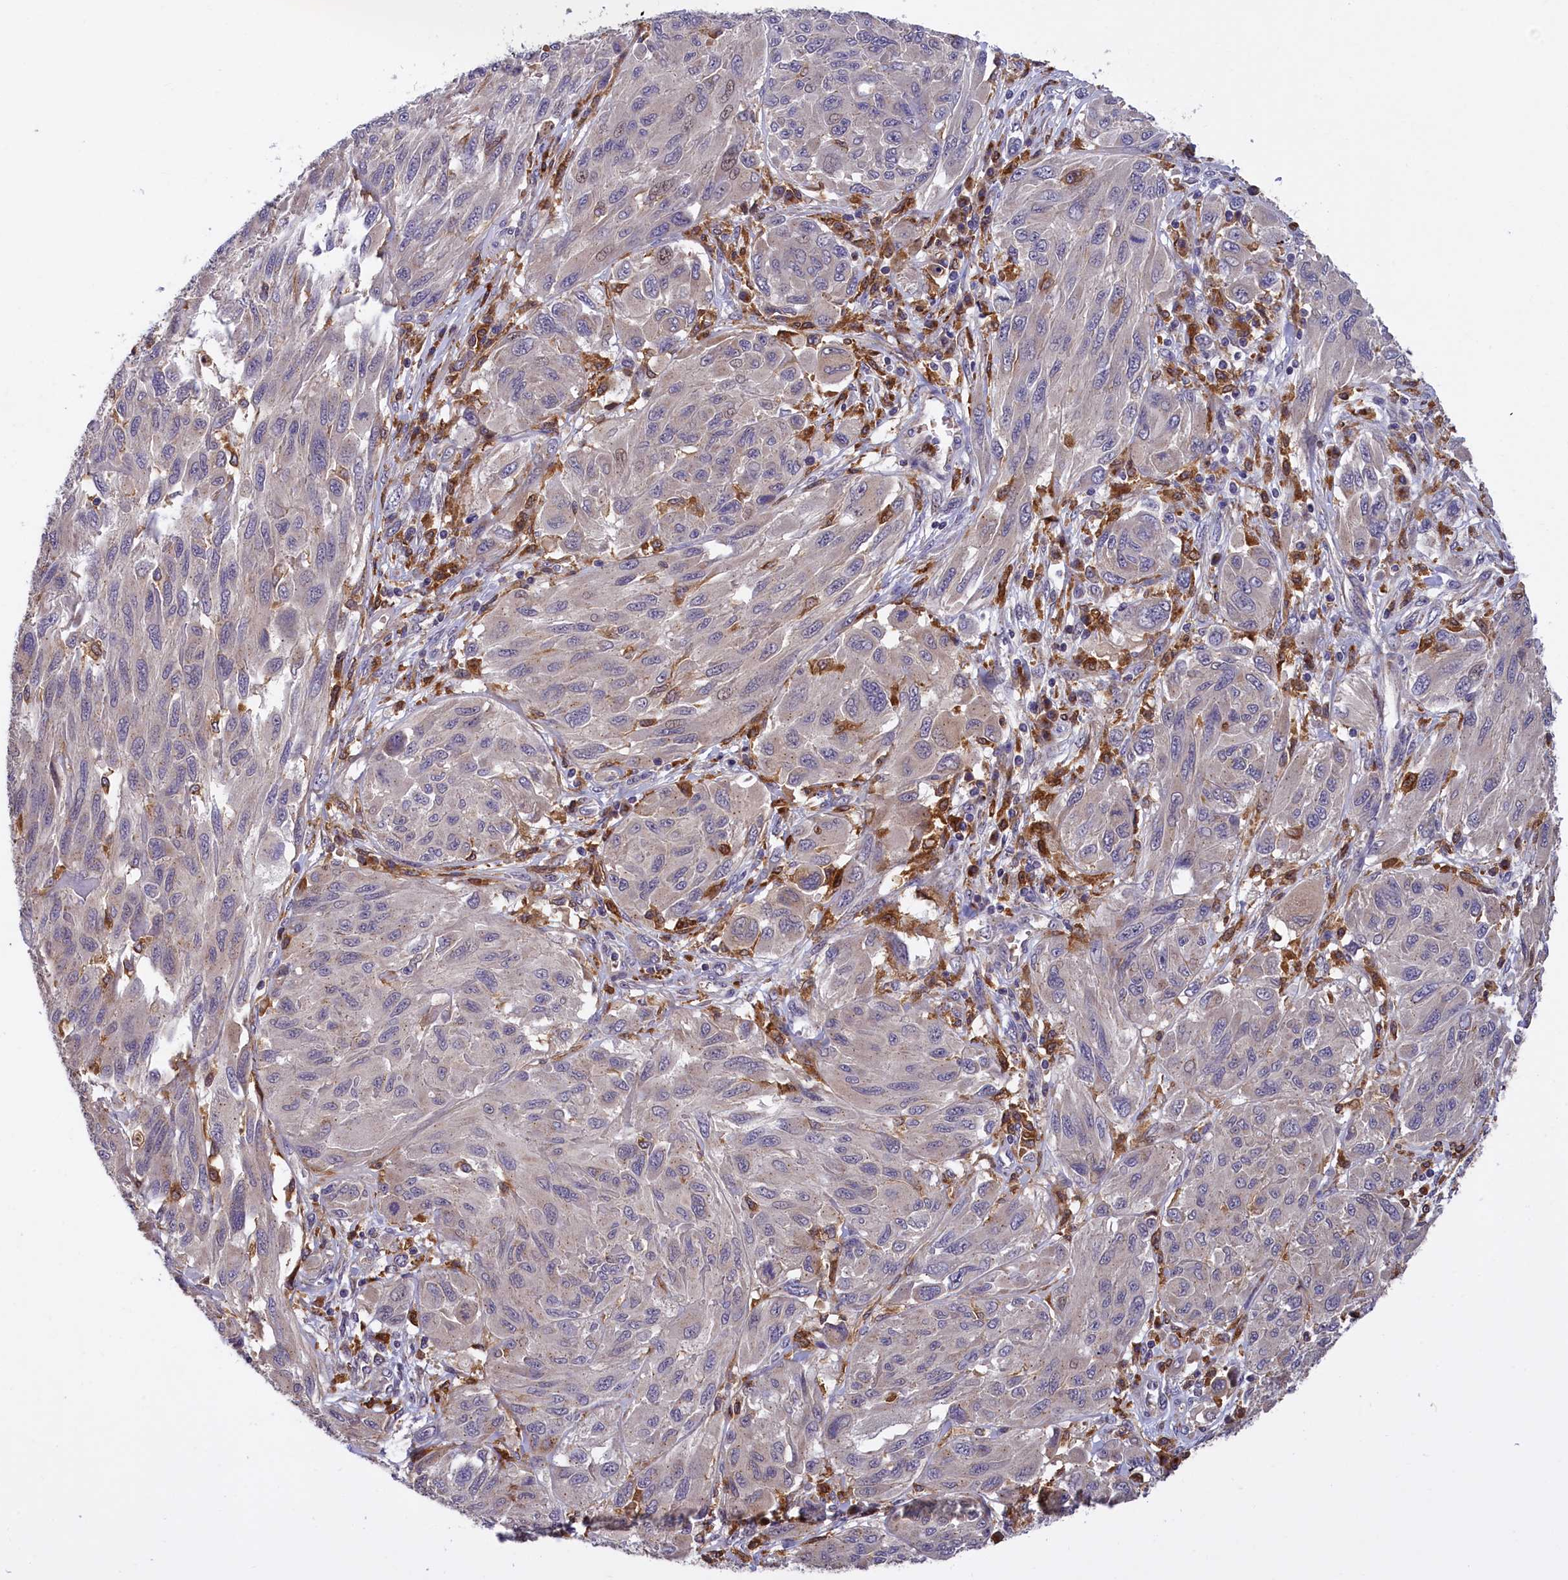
{"staining": {"intensity": "negative", "quantity": "none", "location": "none"}, "tissue": "melanoma", "cell_type": "Tumor cells", "image_type": "cancer", "snomed": [{"axis": "morphology", "description": "Malignant melanoma, NOS"}, {"axis": "topography", "description": "Skin"}], "caption": "The photomicrograph demonstrates no significant staining in tumor cells of melanoma.", "gene": "NAIP", "patient": {"sex": "female", "age": 91}}